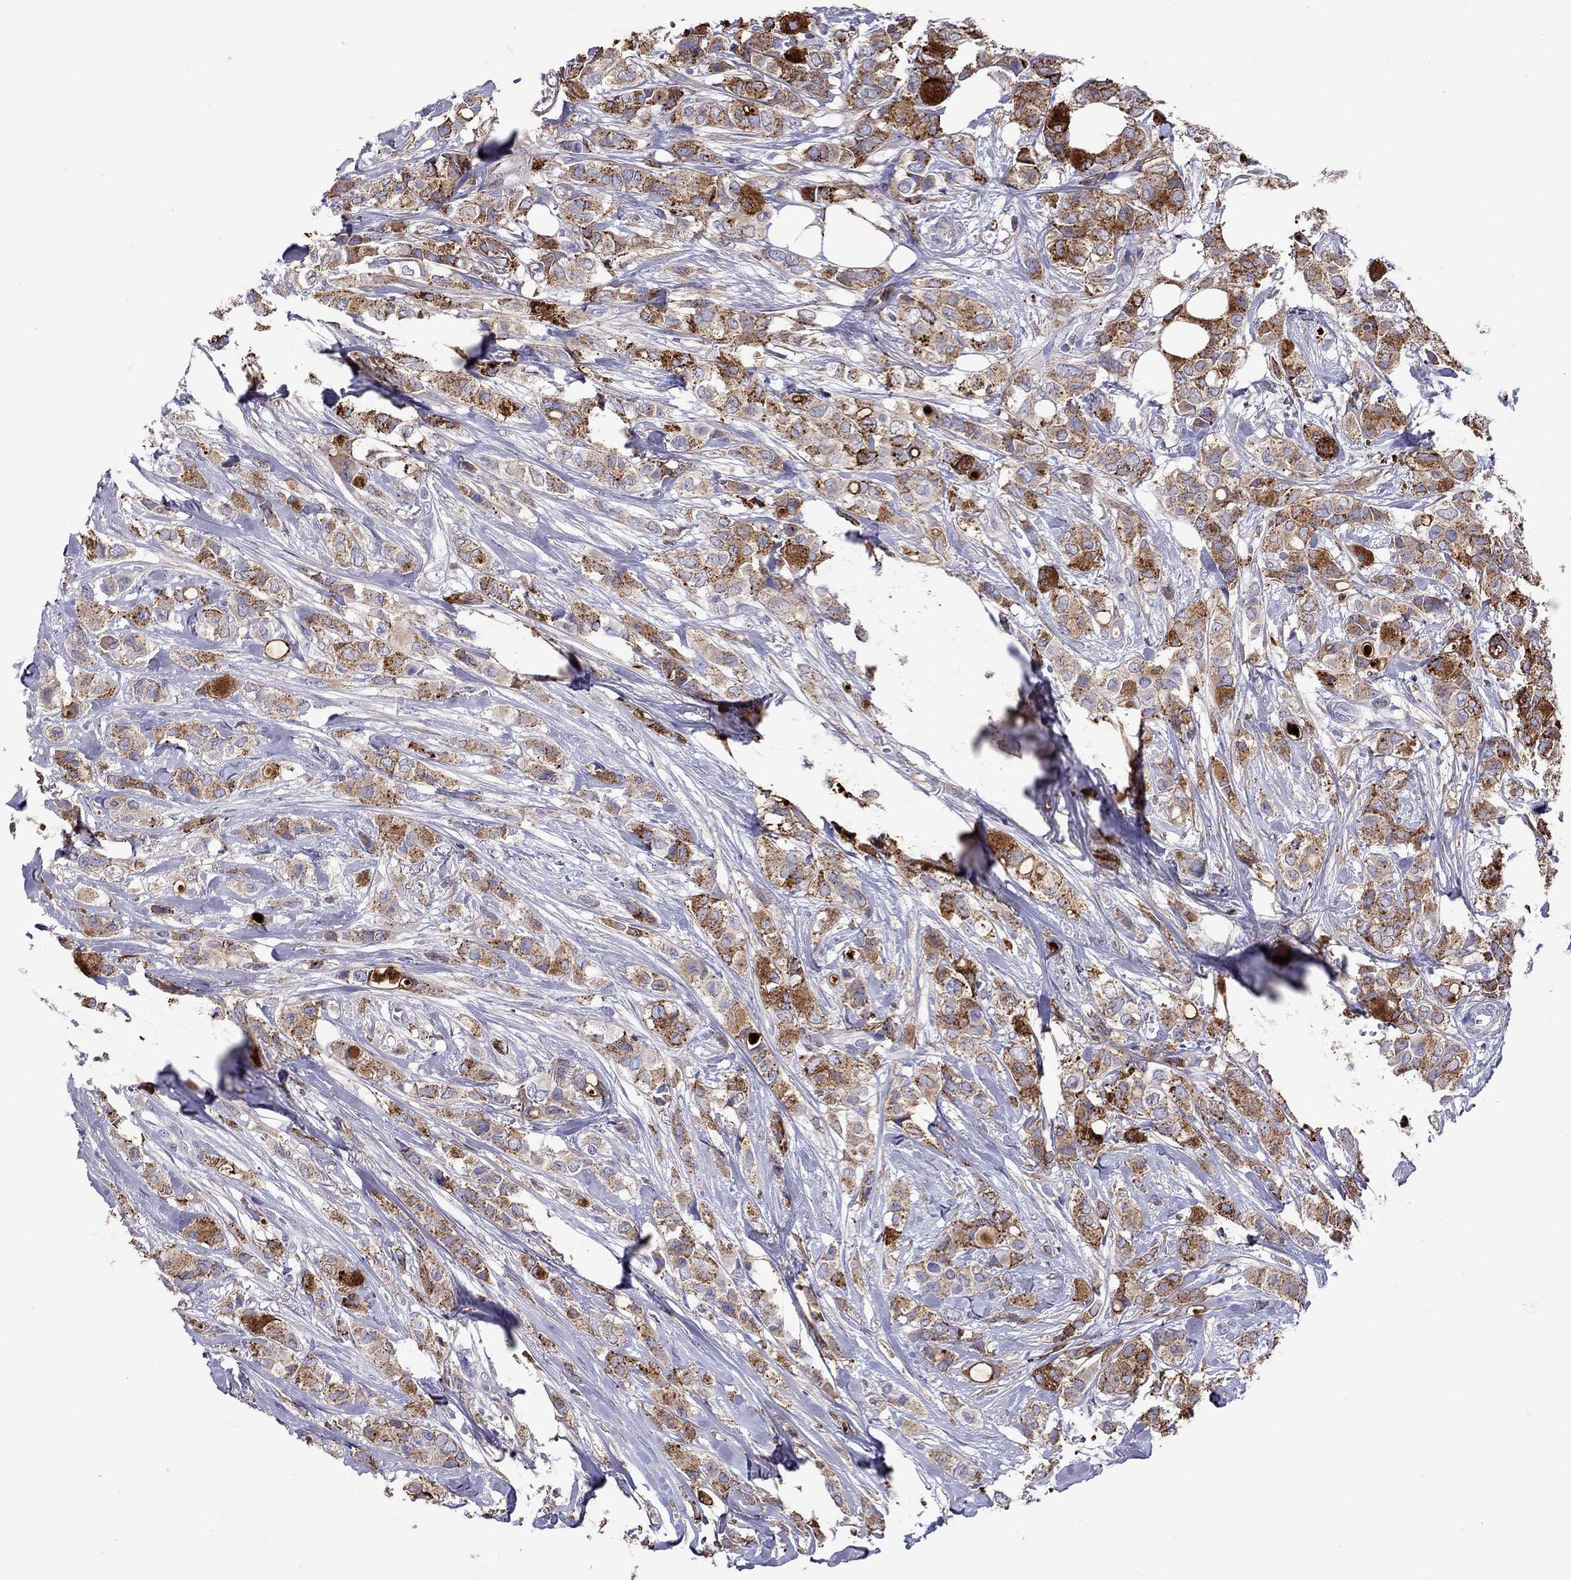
{"staining": {"intensity": "strong", "quantity": ">75%", "location": "cytoplasmic/membranous"}, "tissue": "breast cancer", "cell_type": "Tumor cells", "image_type": "cancer", "snomed": [{"axis": "morphology", "description": "Duct carcinoma"}, {"axis": "topography", "description": "Breast"}], "caption": "Immunohistochemical staining of infiltrating ductal carcinoma (breast) displays strong cytoplasmic/membranous protein staining in about >75% of tumor cells.", "gene": "SERPINA3", "patient": {"sex": "female", "age": 85}}